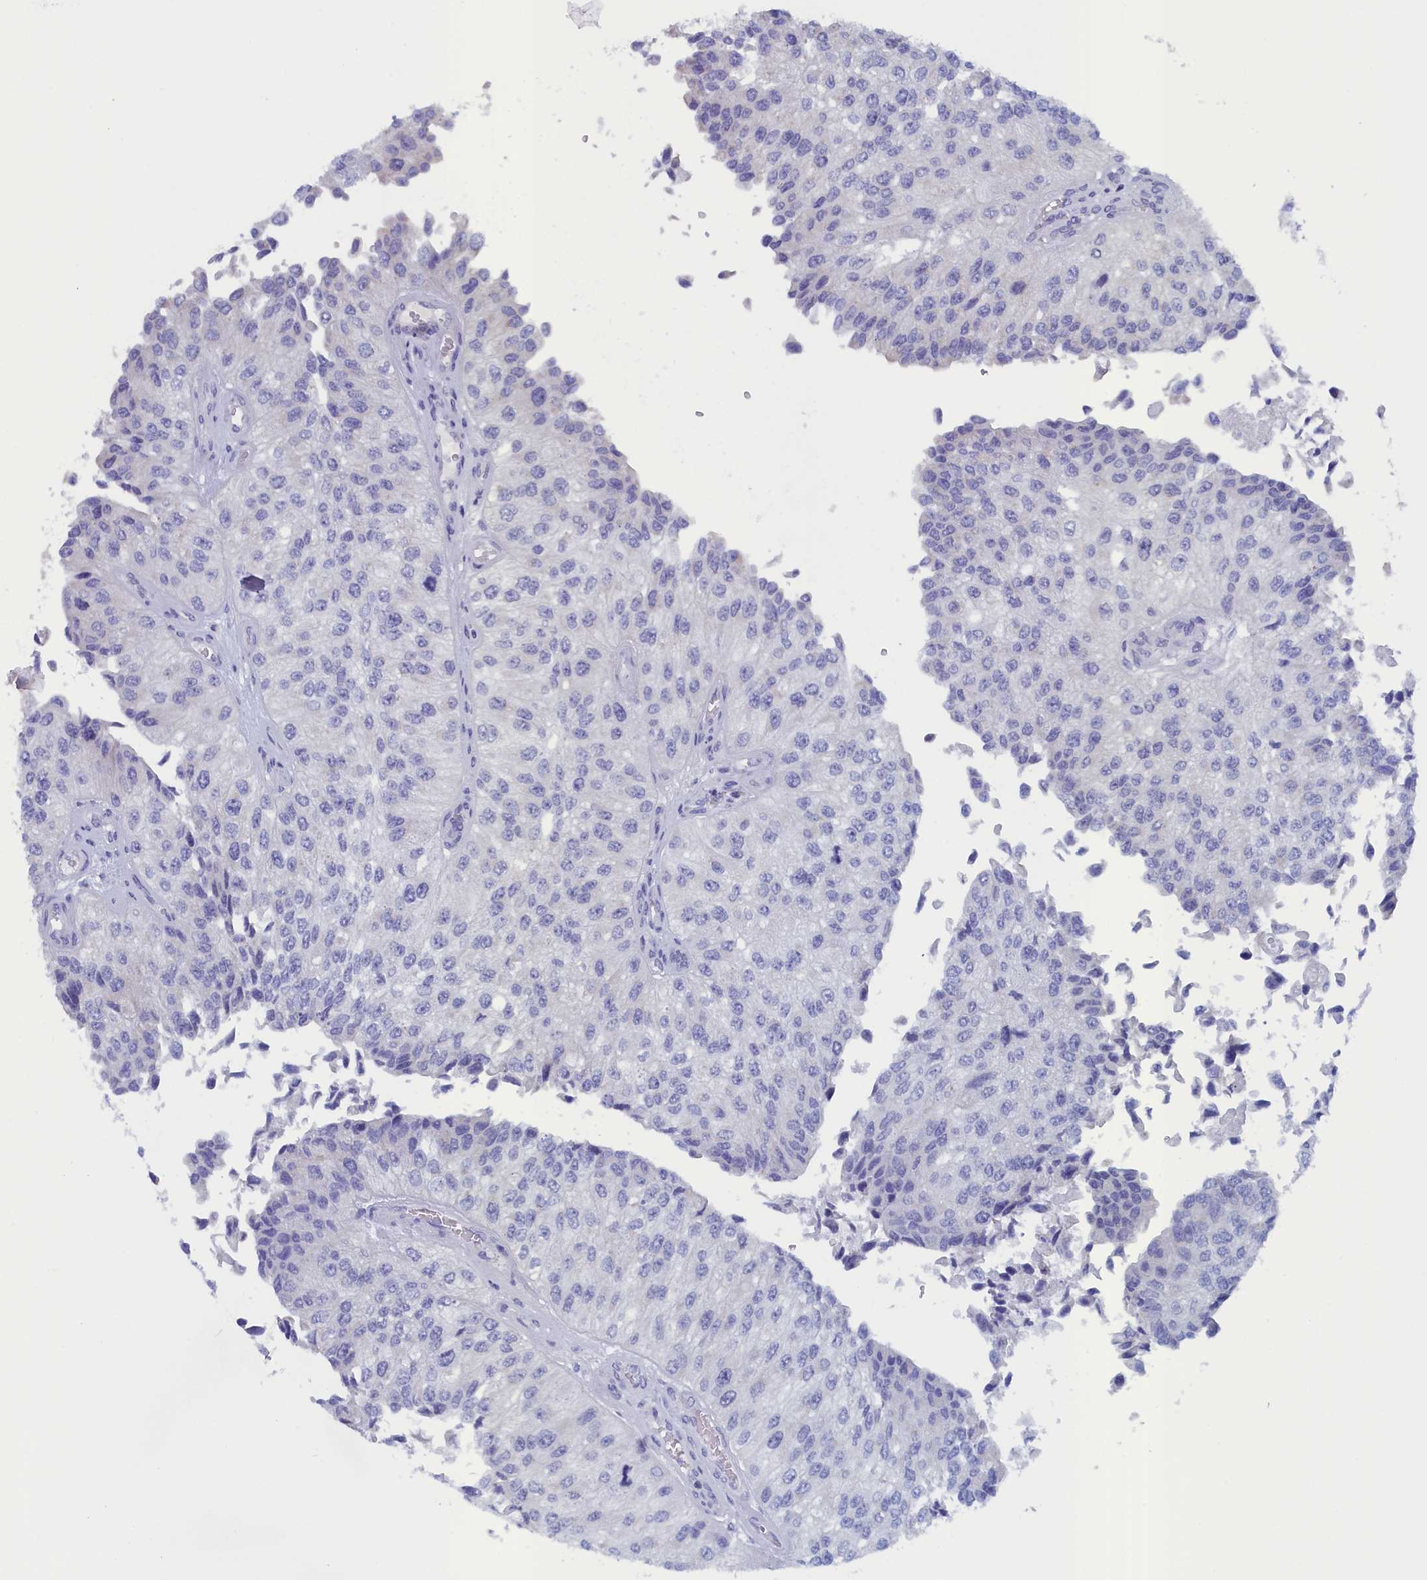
{"staining": {"intensity": "negative", "quantity": "none", "location": "none"}, "tissue": "urothelial cancer", "cell_type": "Tumor cells", "image_type": "cancer", "snomed": [{"axis": "morphology", "description": "Urothelial carcinoma, High grade"}, {"axis": "topography", "description": "Kidney"}, {"axis": "topography", "description": "Urinary bladder"}], "caption": "Tumor cells show no significant expression in high-grade urothelial carcinoma. Brightfield microscopy of immunohistochemistry (IHC) stained with DAB (3,3'-diaminobenzidine) (brown) and hematoxylin (blue), captured at high magnification.", "gene": "ANKRD2", "patient": {"sex": "male", "age": 77}}